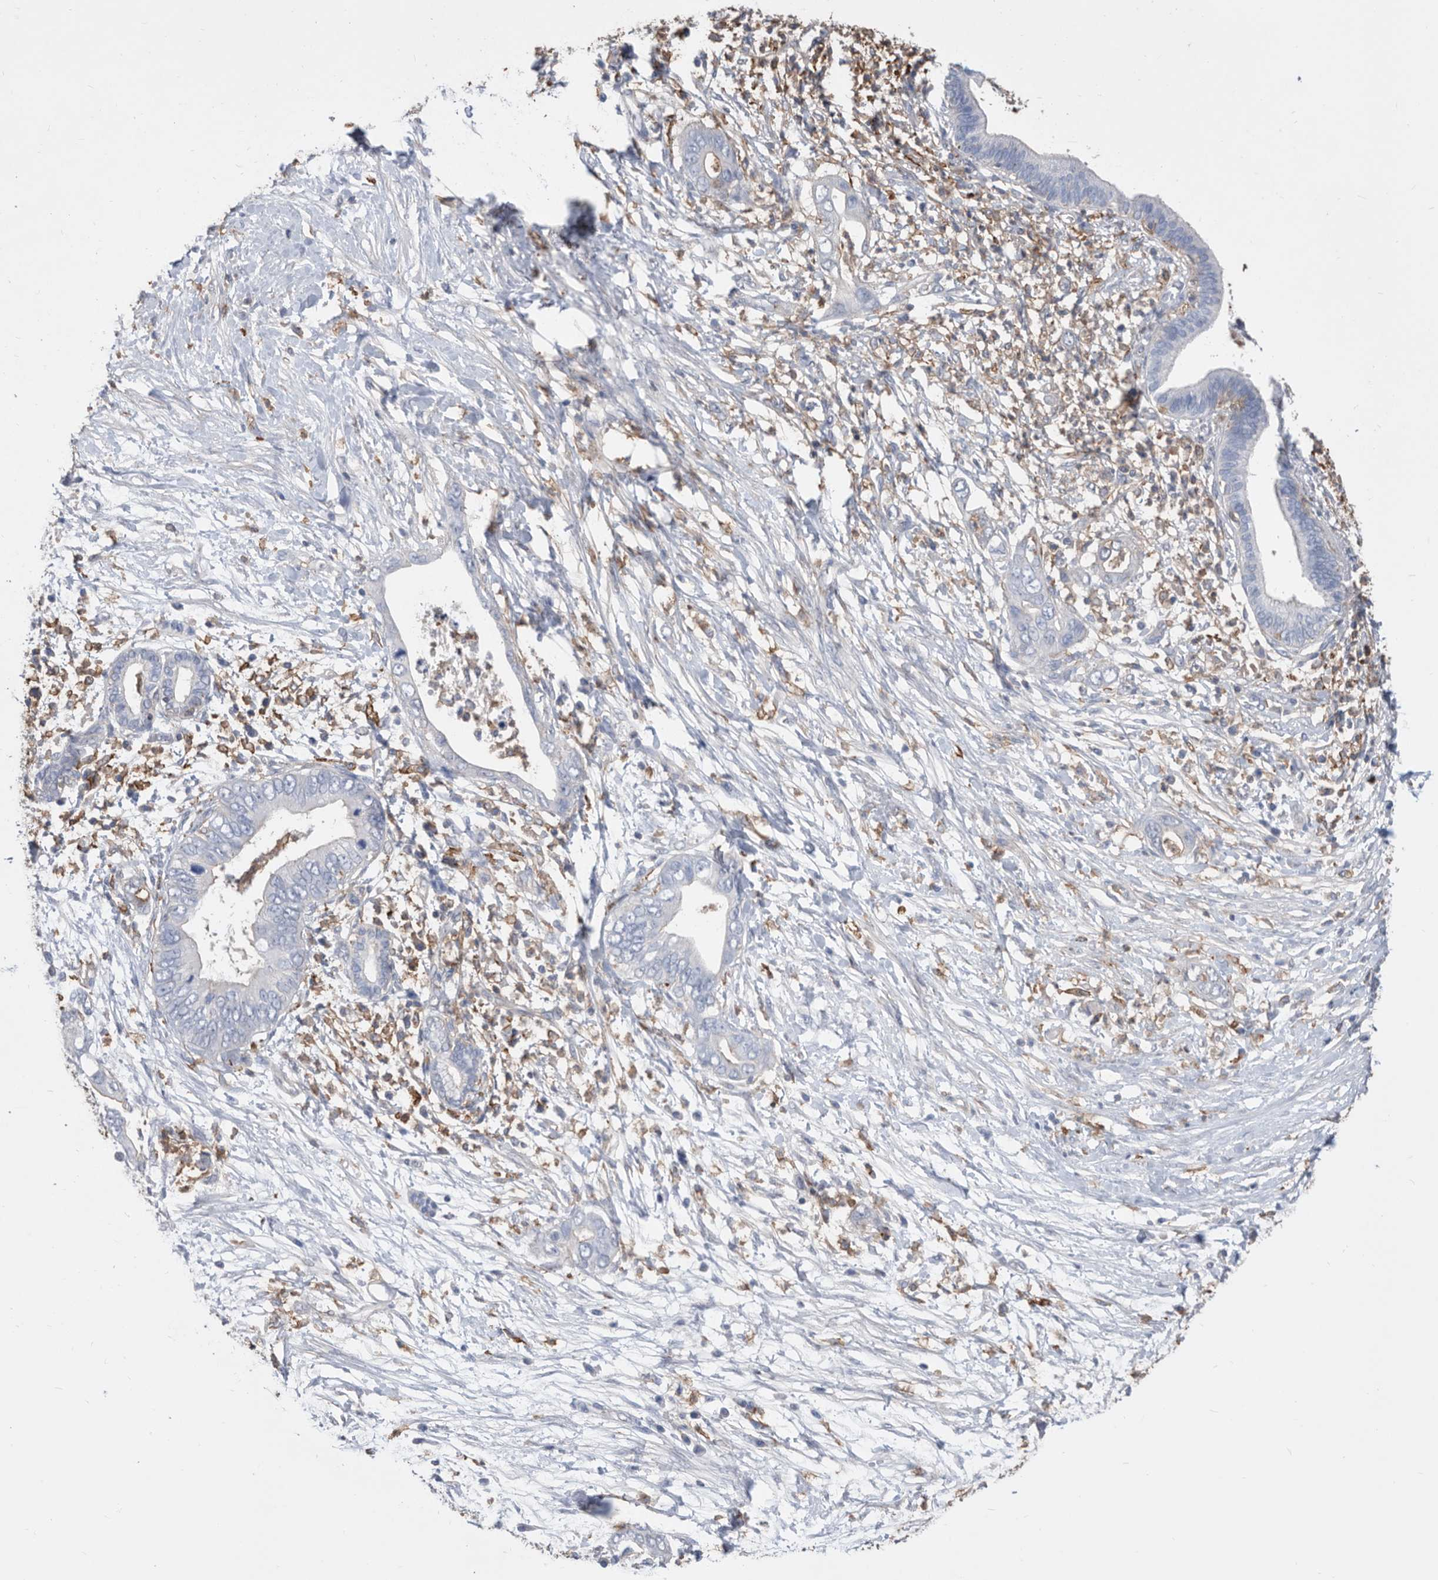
{"staining": {"intensity": "negative", "quantity": "none", "location": "none"}, "tissue": "pancreatic cancer", "cell_type": "Tumor cells", "image_type": "cancer", "snomed": [{"axis": "morphology", "description": "Adenocarcinoma, NOS"}, {"axis": "topography", "description": "Pancreas"}], "caption": "Immunohistochemistry photomicrograph of neoplastic tissue: human pancreatic adenocarcinoma stained with DAB demonstrates no significant protein staining in tumor cells.", "gene": "MS4A4A", "patient": {"sex": "male", "age": 75}}